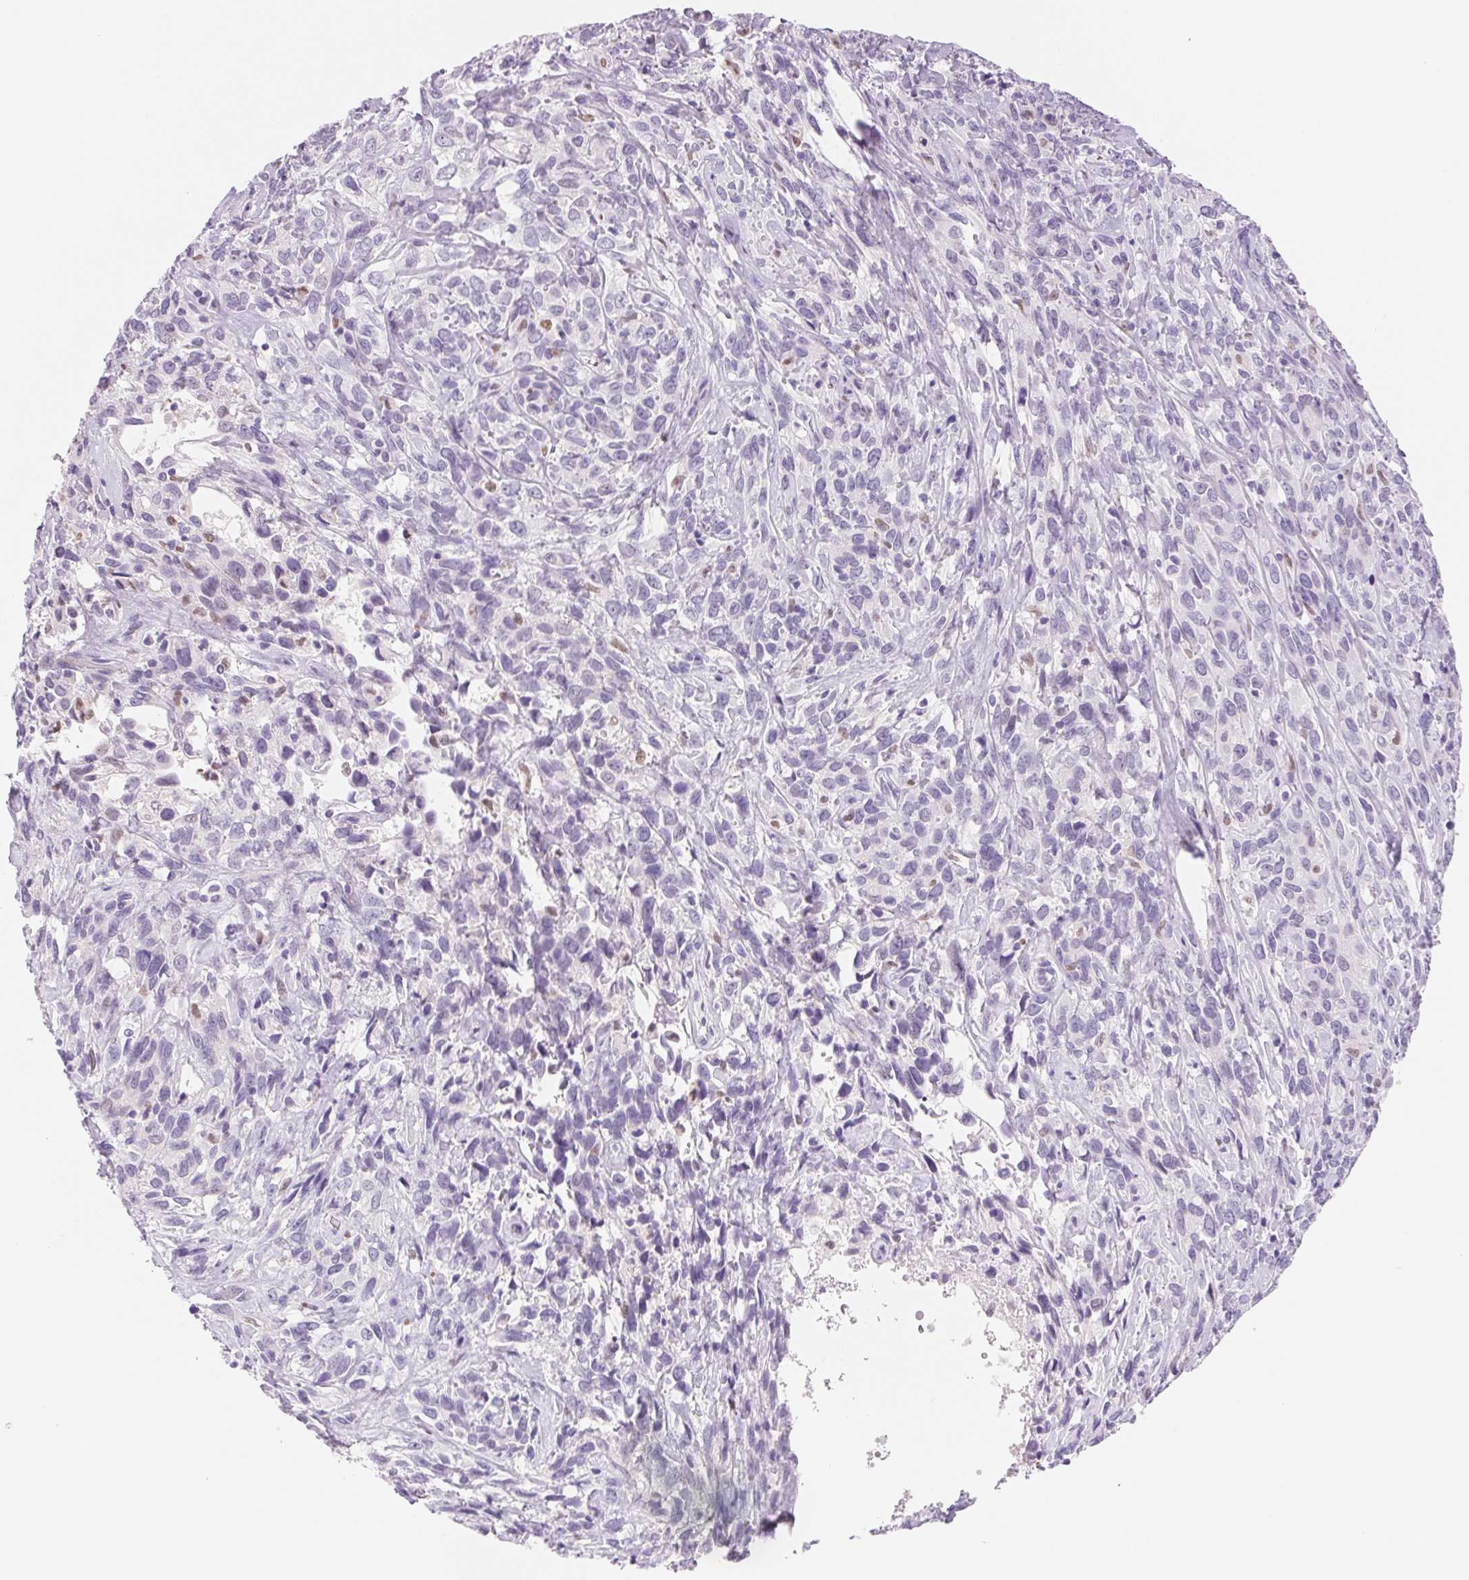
{"staining": {"intensity": "negative", "quantity": "none", "location": "none"}, "tissue": "cervical cancer", "cell_type": "Tumor cells", "image_type": "cancer", "snomed": [{"axis": "morphology", "description": "Normal tissue, NOS"}, {"axis": "morphology", "description": "Squamous cell carcinoma, NOS"}, {"axis": "topography", "description": "Cervix"}], "caption": "Immunohistochemical staining of squamous cell carcinoma (cervical) reveals no significant expression in tumor cells.", "gene": "ASGR2", "patient": {"sex": "female", "age": 51}}